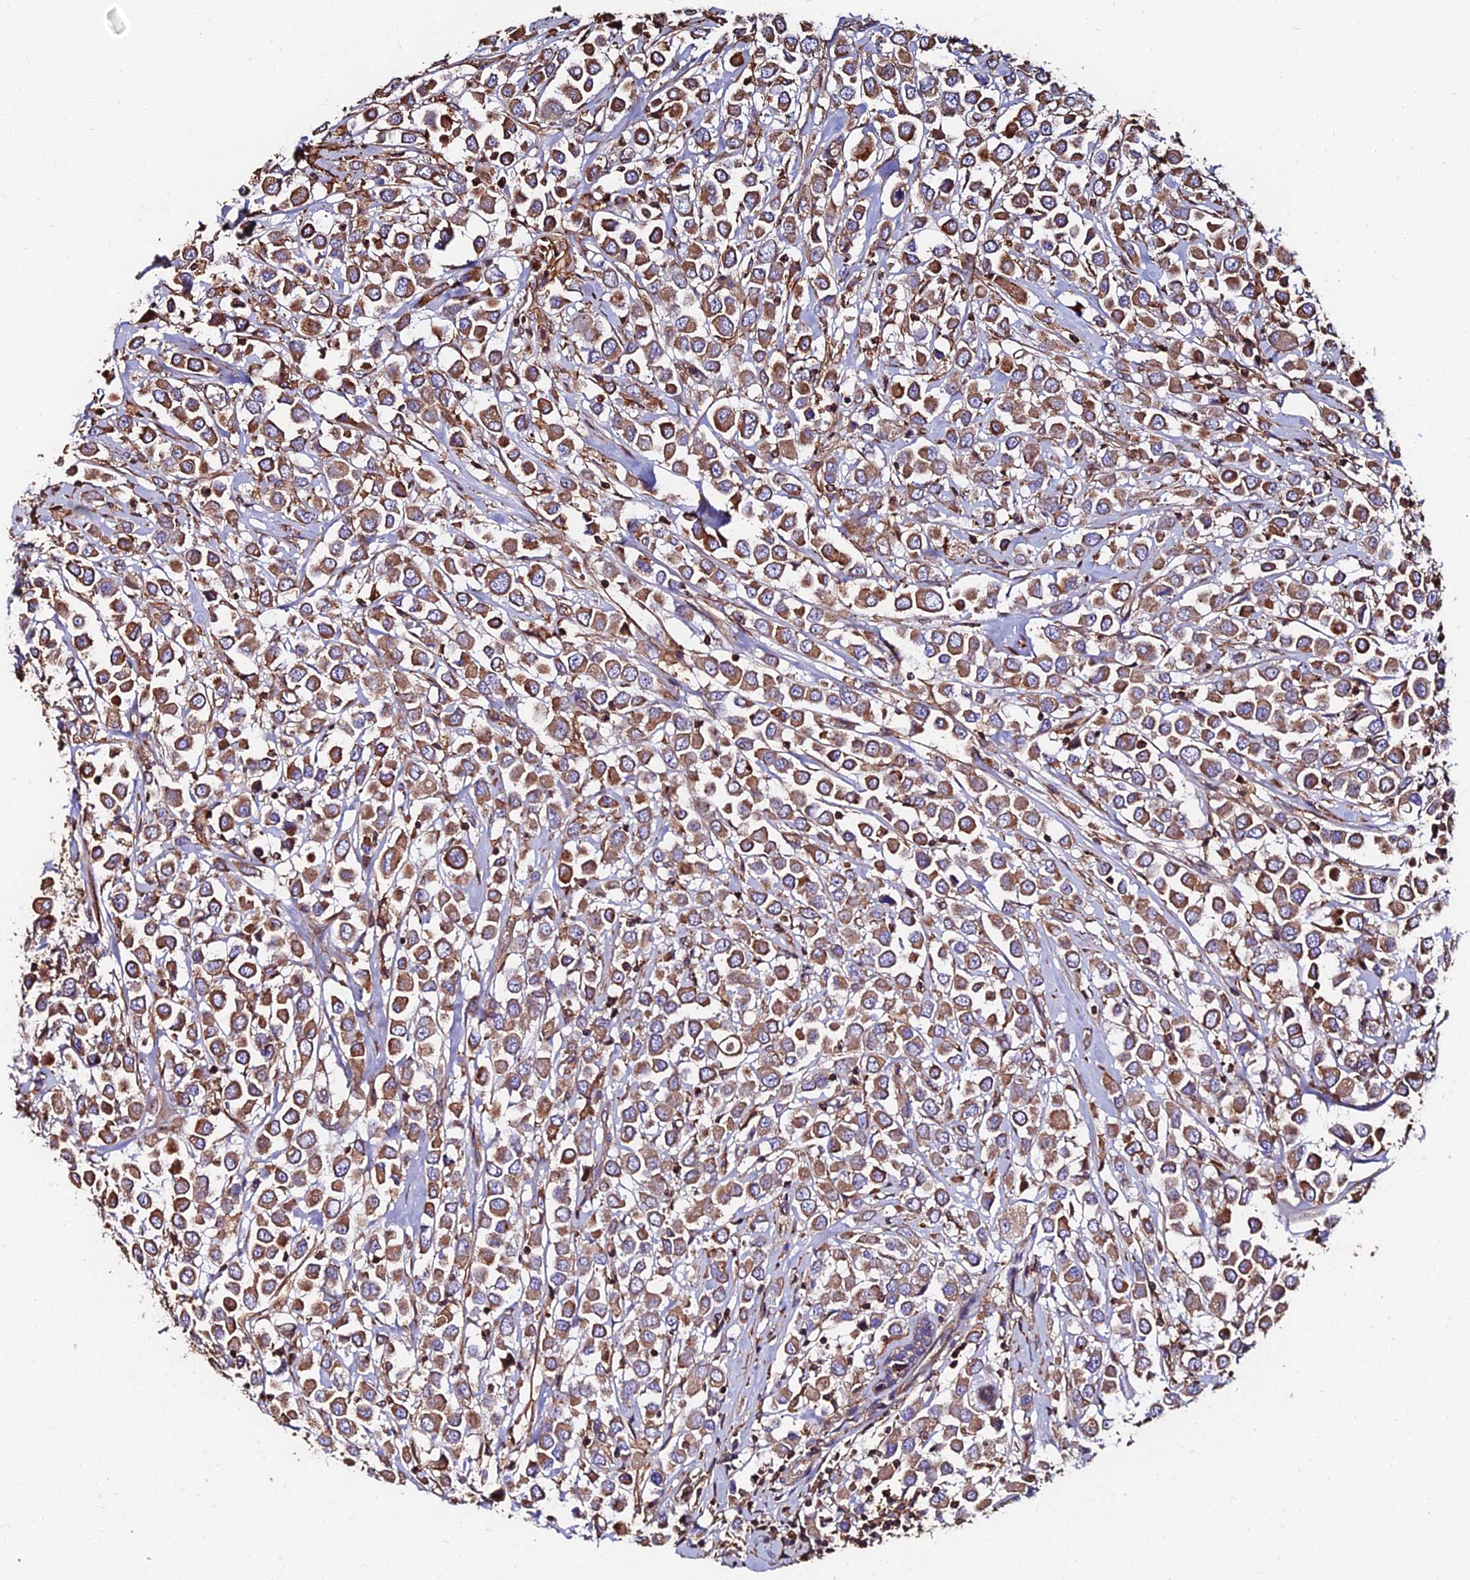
{"staining": {"intensity": "moderate", "quantity": ">75%", "location": "cytoplasmic/membranous"}, "tissue": "breast cancer", "cell_type": "Tumor cells", "image_type": "cancer", "snomed": [{"axis": "morphology", "description": "Duct carcinoma"}, {"axis": "topography", "description": "Breast"}], "caption": "IHC photomicrograph of neoplastic tissue: breast cancer stained using IHC demonstrates medium levels of moderate protein expression localized specifically in the cytoplasmic/membranous of tumor cells, appearing as a cytoplasmic/membranous brown color.", "gene": "EXT1", "patient": {"sex": "female", "age": 61}}